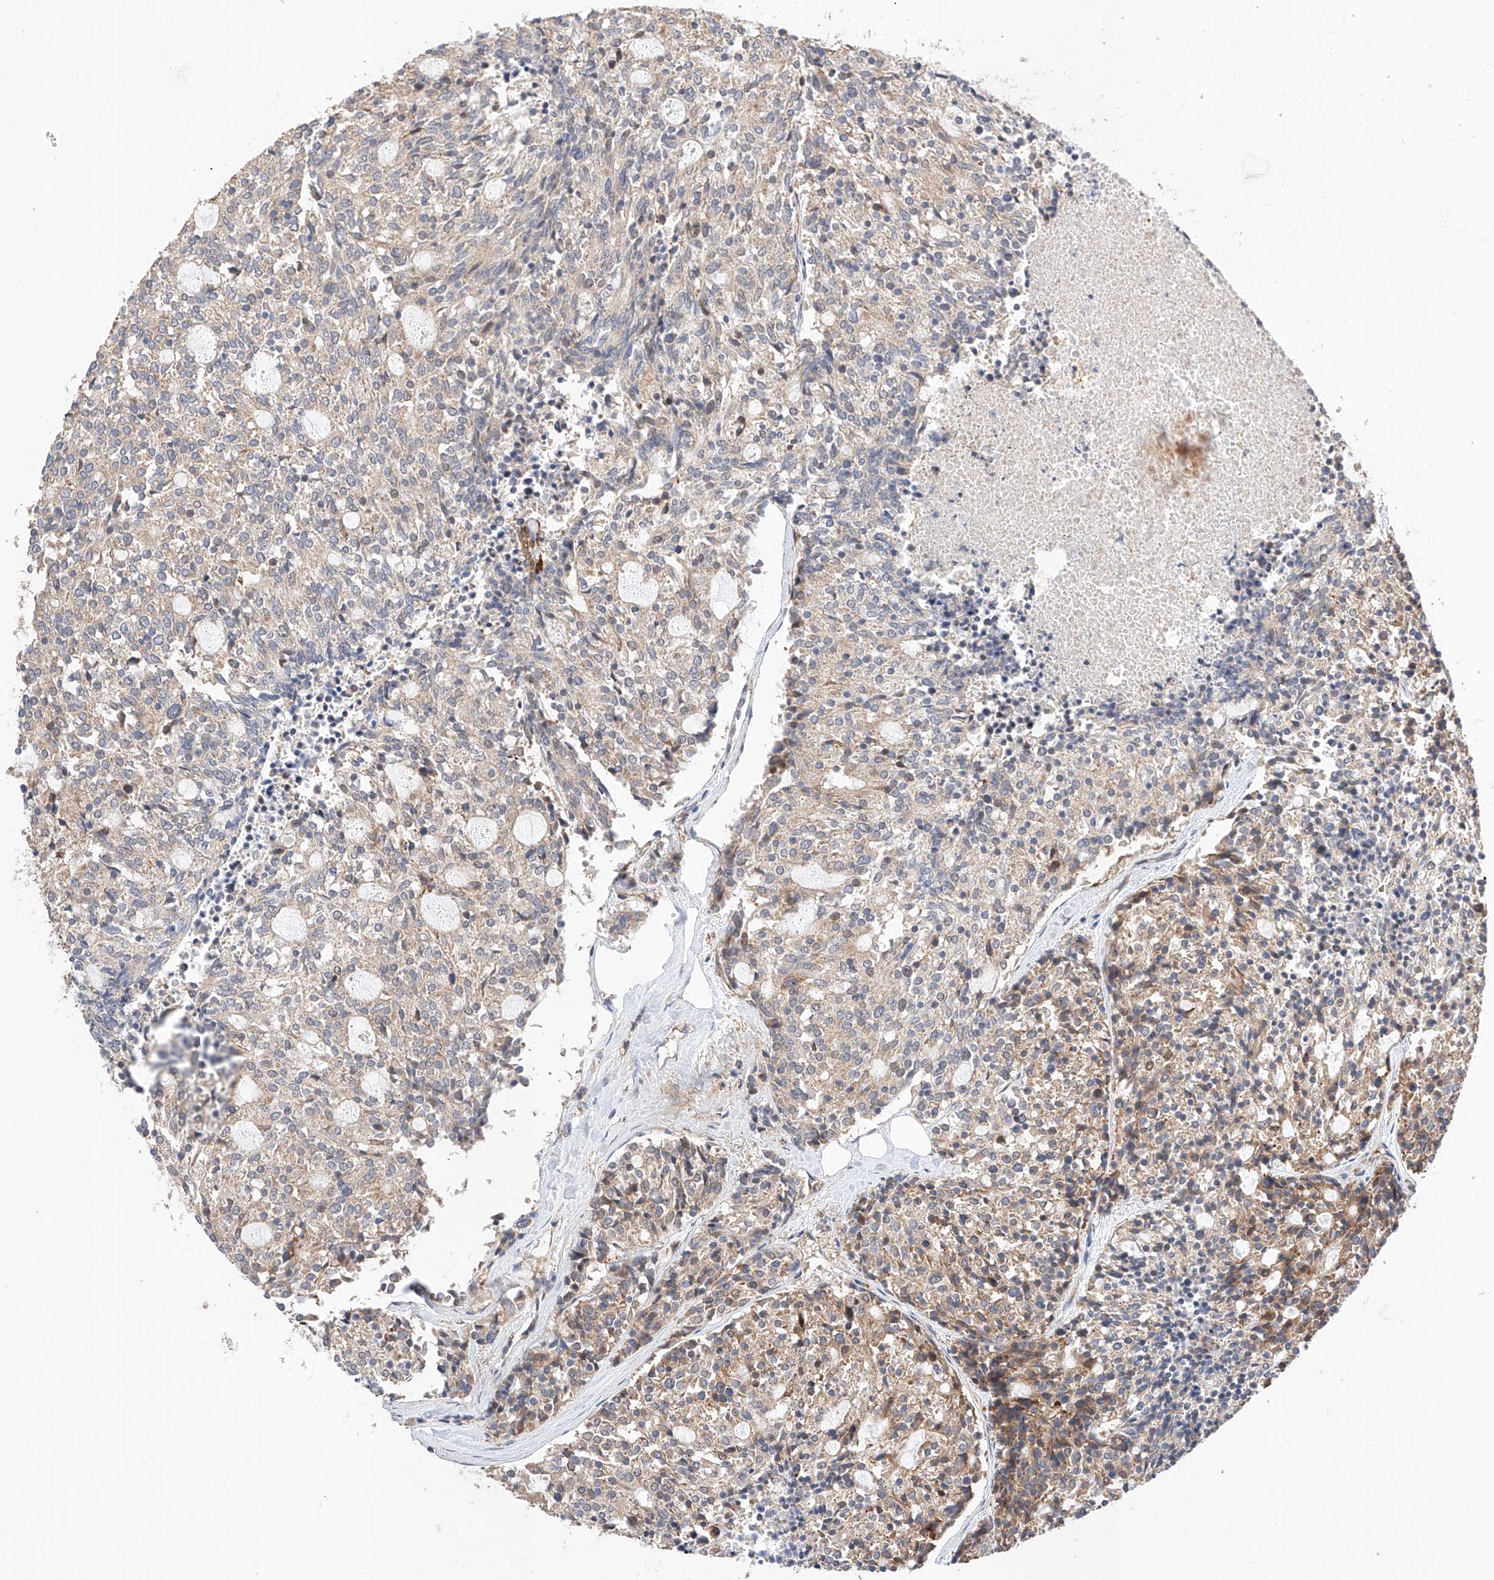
{"staining": {"intensity": "weak", "quantity": "<25%", "location": "cytoplasmic/membranous"}, "tissue": "carcinoid", "cell_type": "Tumor cells", "image_type": "cancer", "snomed": [{"axis": "morphology", "description": "Carcinoid, malignant, NOS"}, {"axis": "topography", "description": "Pancreas"}], "caption": "Histopathology image shows no protein staining in tumor cells of carcinoid tissue.", "gene": "RAB23", "patient": {"sex": "female", "age": 54}}